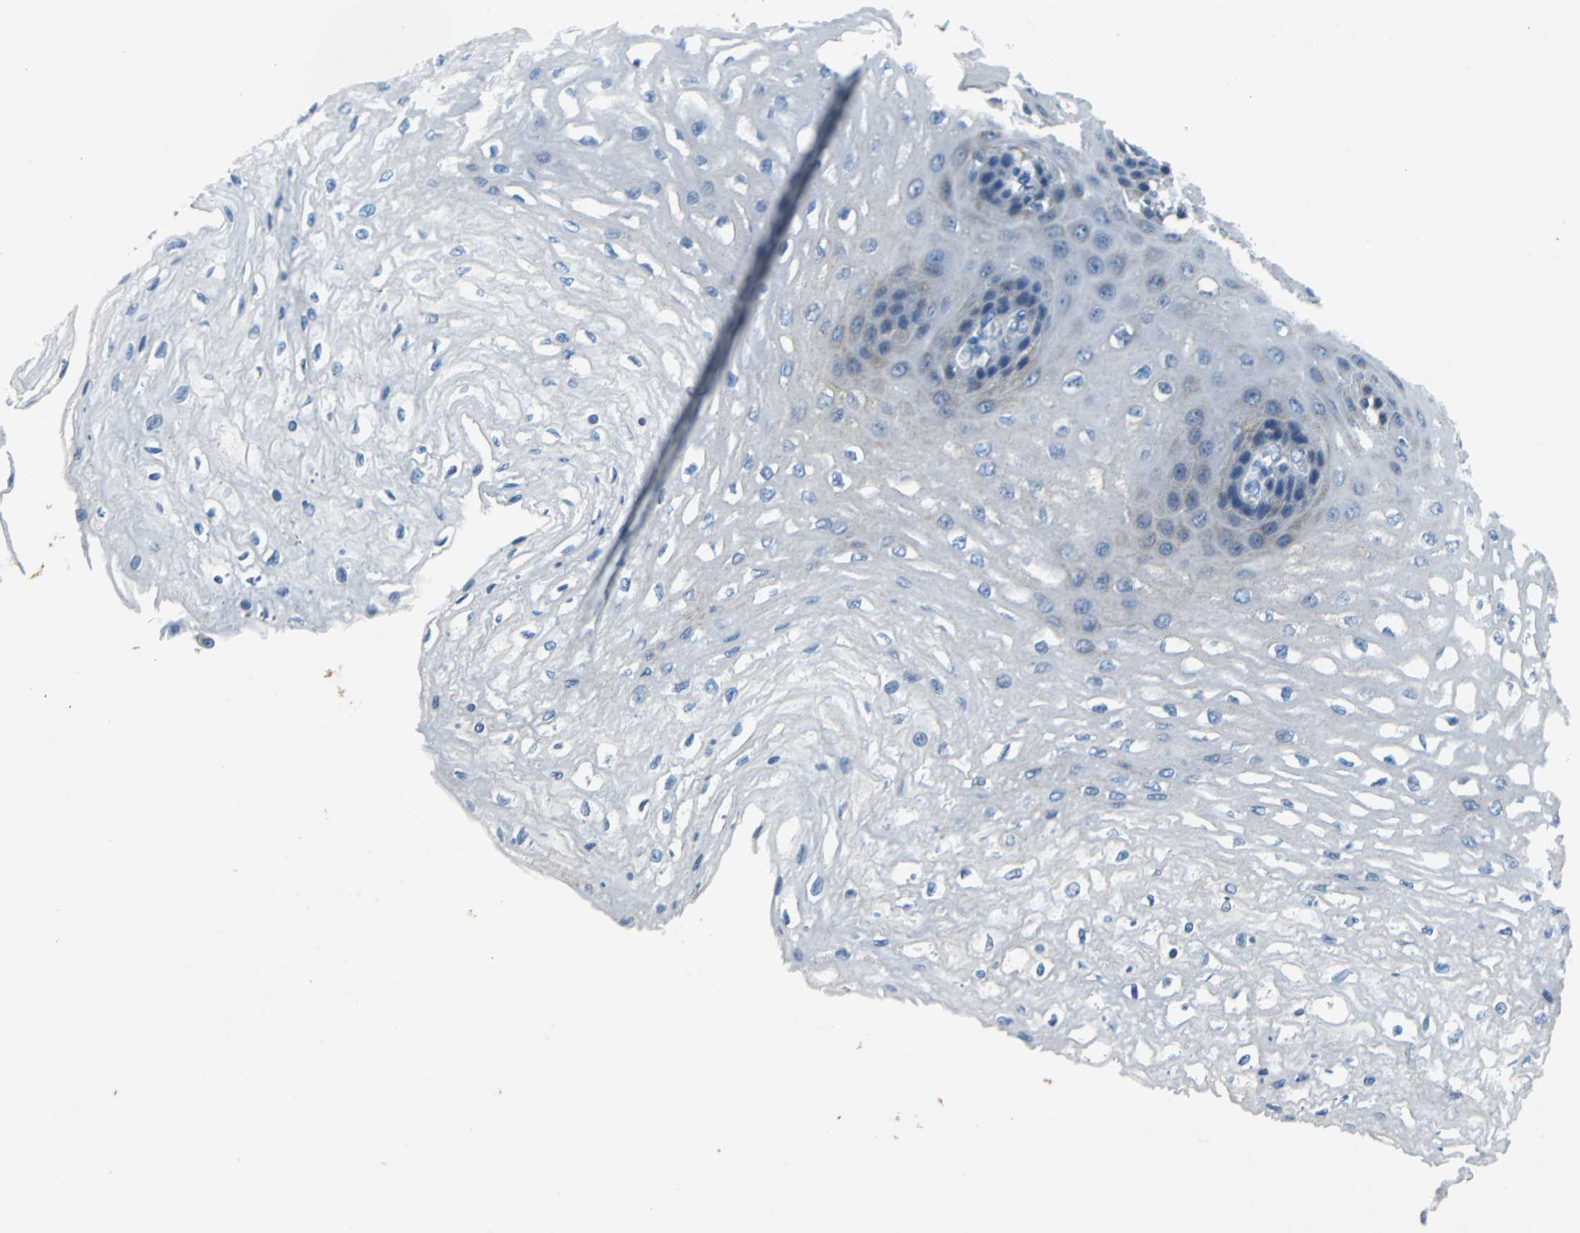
{"staining": {"intensity": "negative", "quantity": "none", "location": "none"}, "tissue": "esophagus", "cell_type": "Squamous epithelial cells", "image_type": "normal", "snomed": [{"axis": "morphology", "description": "Normal tissue, NOS"}, {"axis": "topography", "description": "Esophagus"}], "caption": "This histopathology image is of normal esophagus stained with IHC to label a protein in brown with the nuclei are counter-stained blue. There is no expression in squamous epithelial cells.", "gene": "TEX264", "patient": {"sex": "female", "age": 72}}